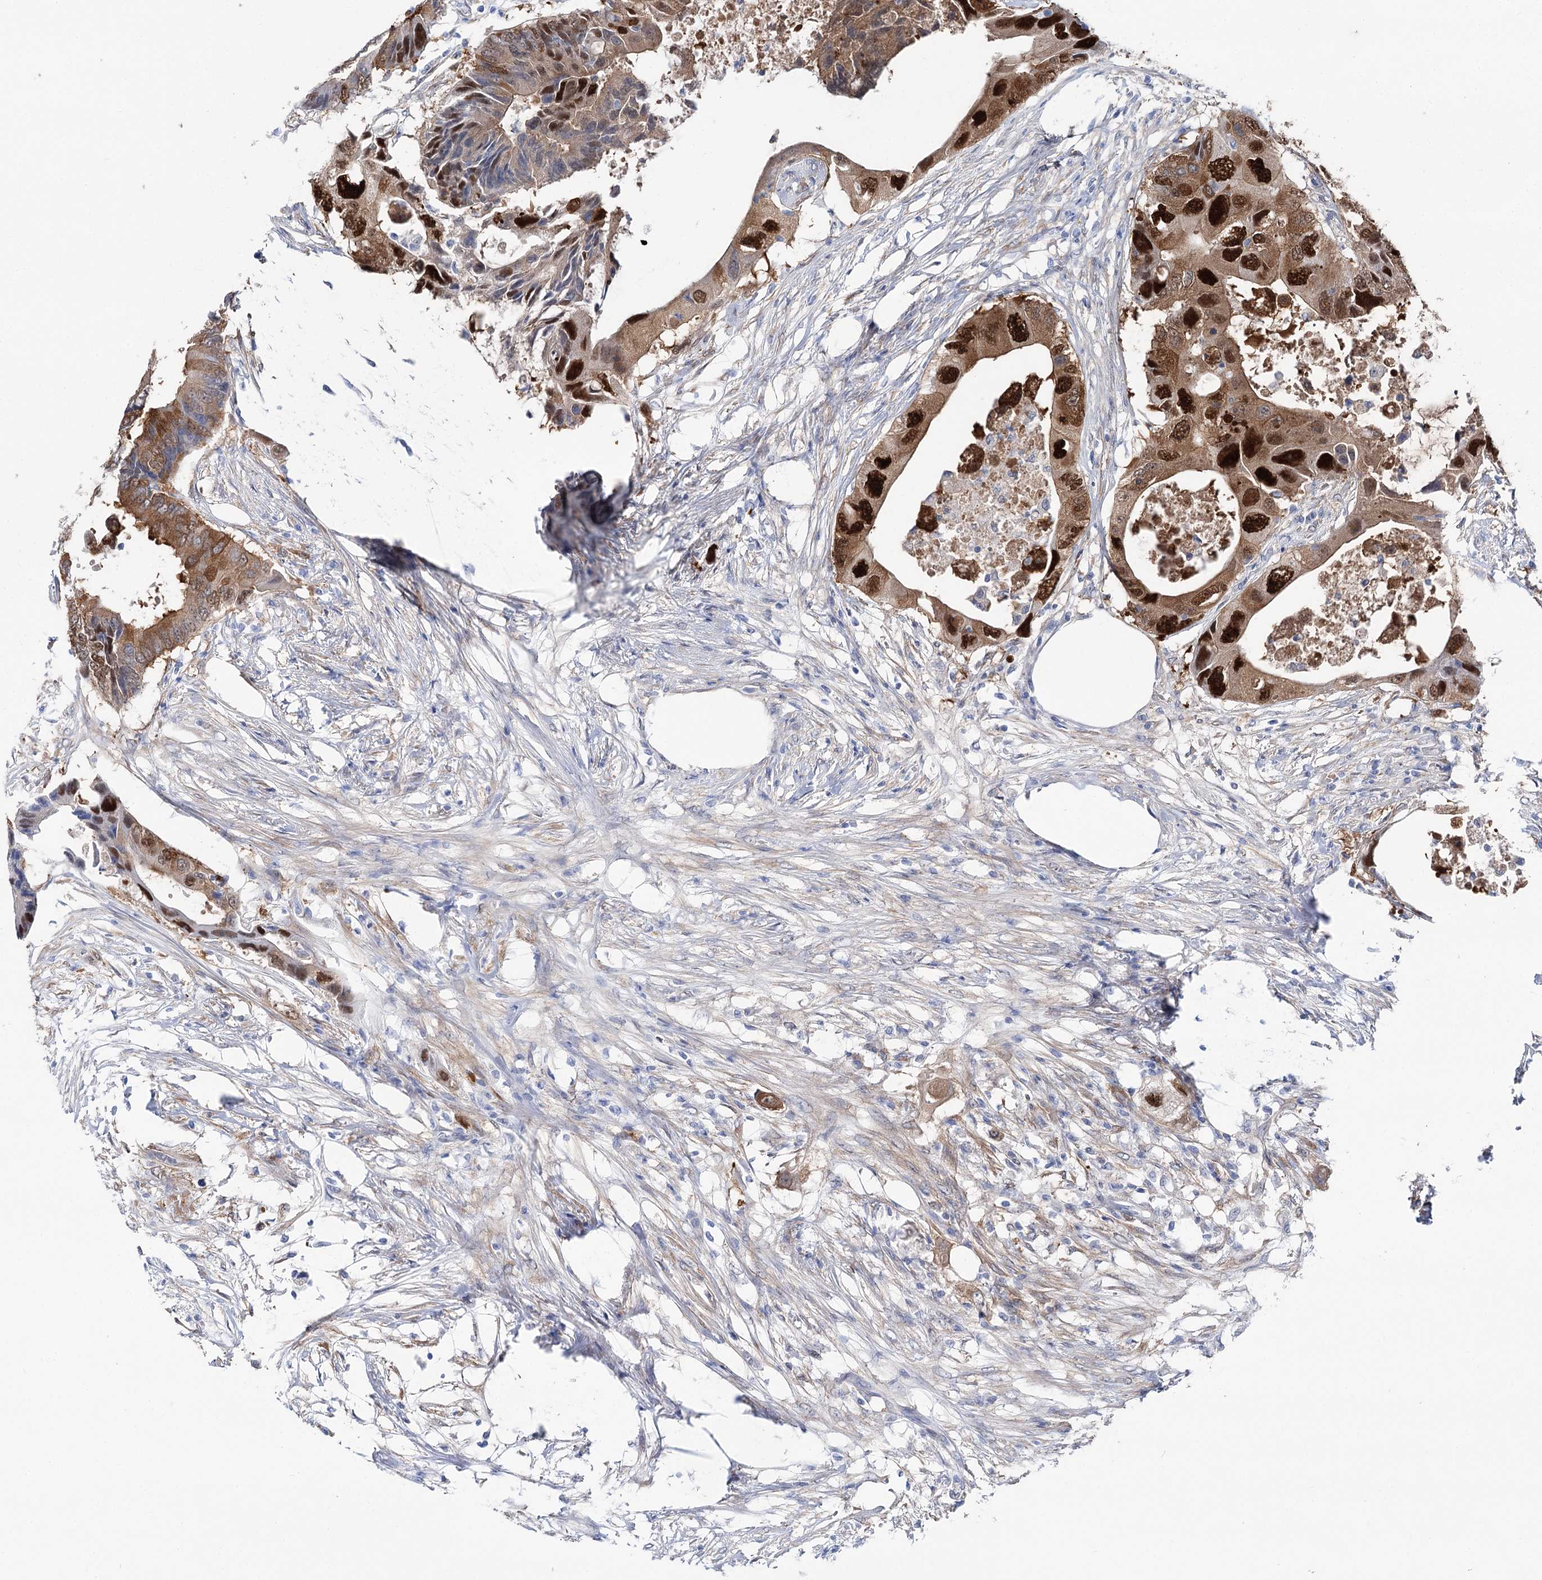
{"staining": {"intensity": "strong", "quantity": ">75%", "location": "cytoplasmic/membranous,nuclear"}, "tissue": "colorectal cancer", "cell_type": "Tumor cells", "image_type": "cancer", "snomed": [{"axis": "morphology", "description": "Adenocarcinoma, NOS"}, {"axis": "topography", "description": "Colon"}], "caption": "The image reveals staining of colorectal cancer, revealing strong cytoplasmic/membranous and nuclear protein expression (brown color) within tumor cells.", "gene": "UGDH", "patient": {"sex": "male", "age": 71}}